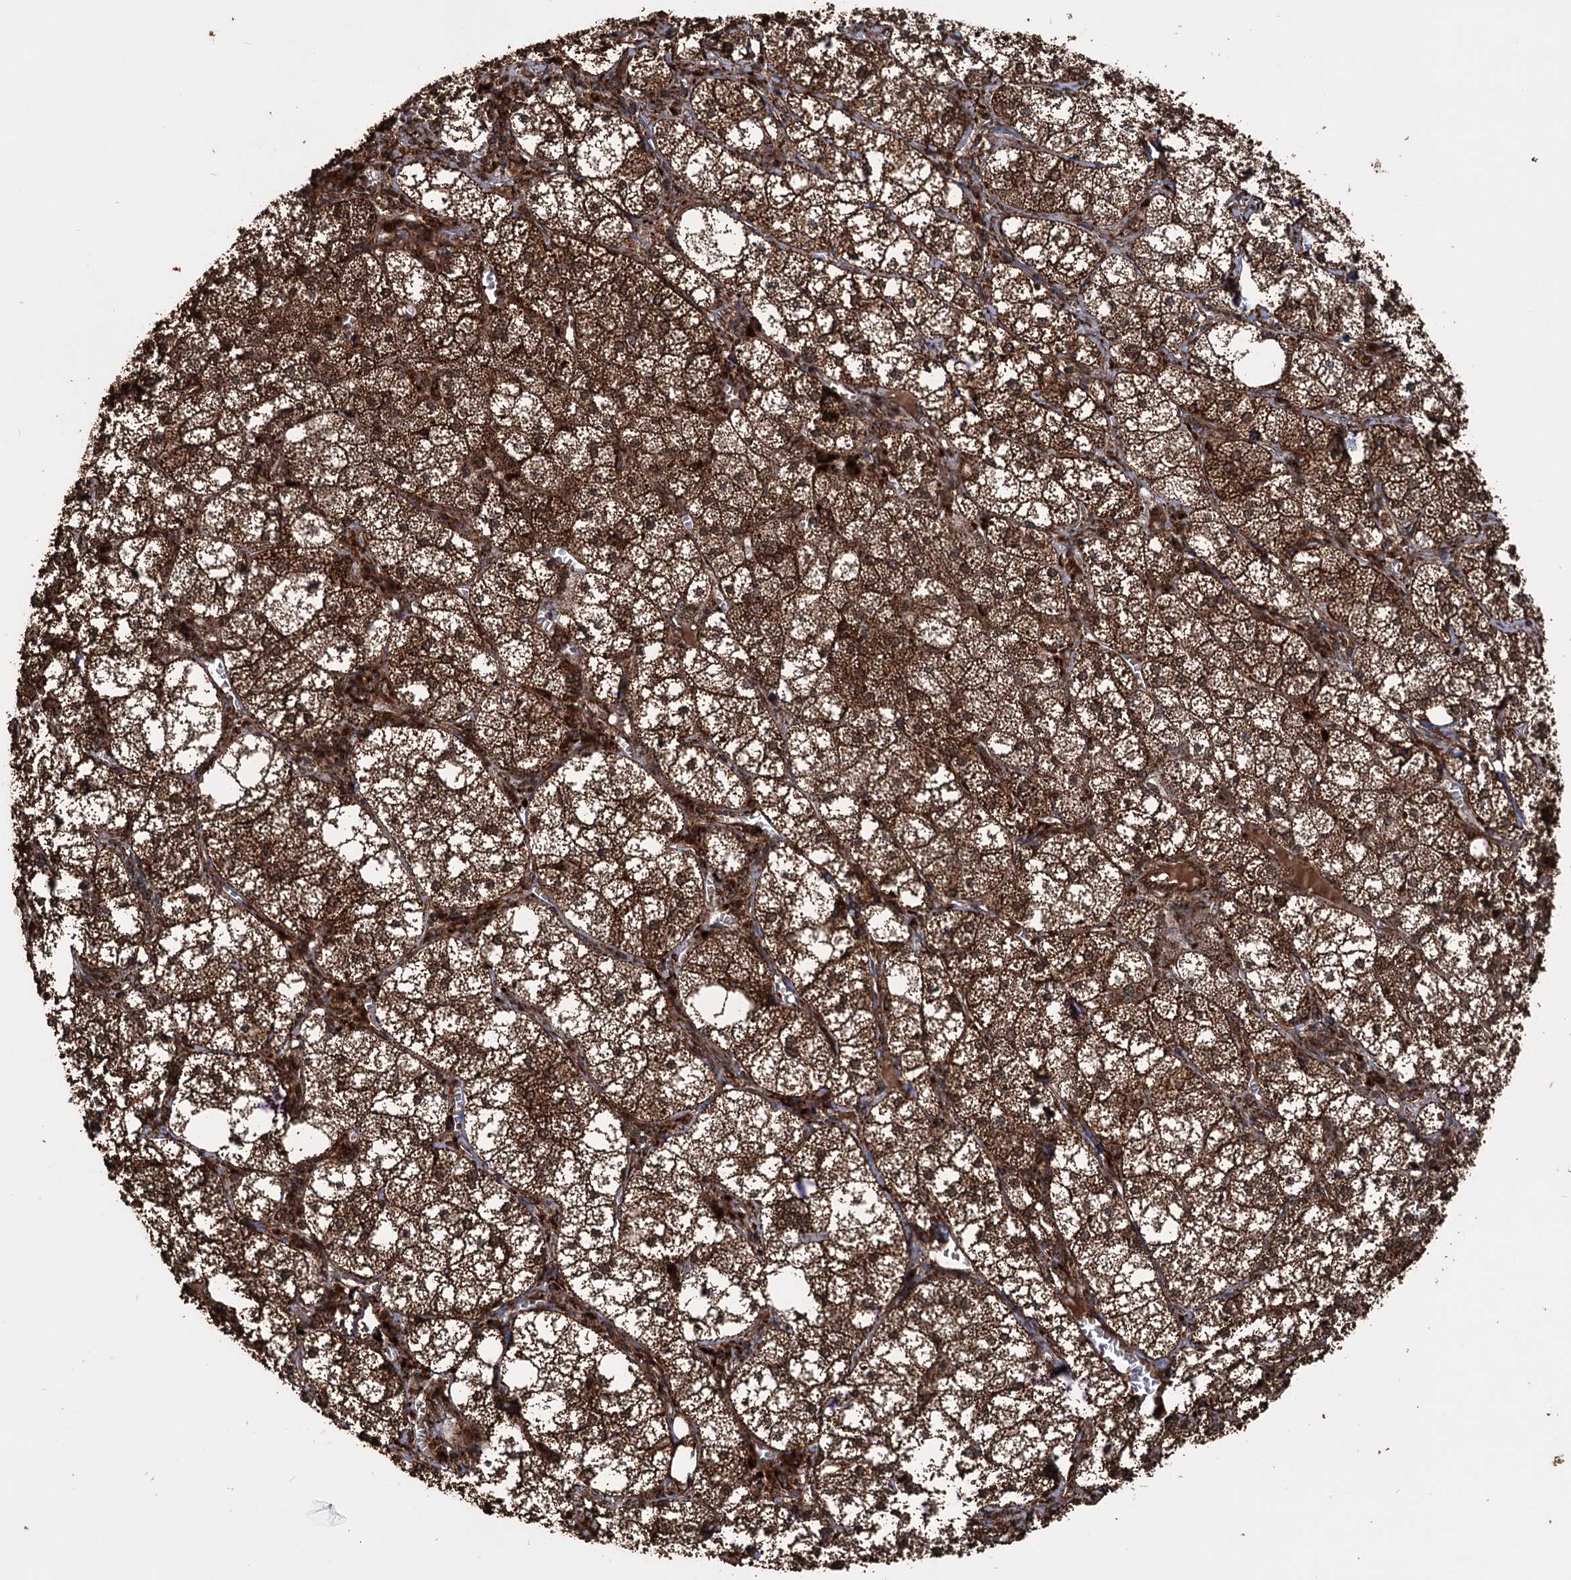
{"staining": {"intensity": "strong", "quantity": ">75%", "location": "cytoplasmic/membranous"}, "tissue": "adrenal gland", "cell_type": "Glandular cells", "image_type": "normal", "snomed": [{"axis": "morphology", "description": "Normal tissue, NOS"}, {"axis": "topography", "description": "Adrenal gland"}], "caption": "Protein positivity by IHC reveals strong cytoplasmic/membranous expression in about >75% of glandular cells in normal adrenal gland. (IHC, brightfield microscopy, high magnification).", "gene": "IPO4", "patient": {"sex": "female", "age": 61}}